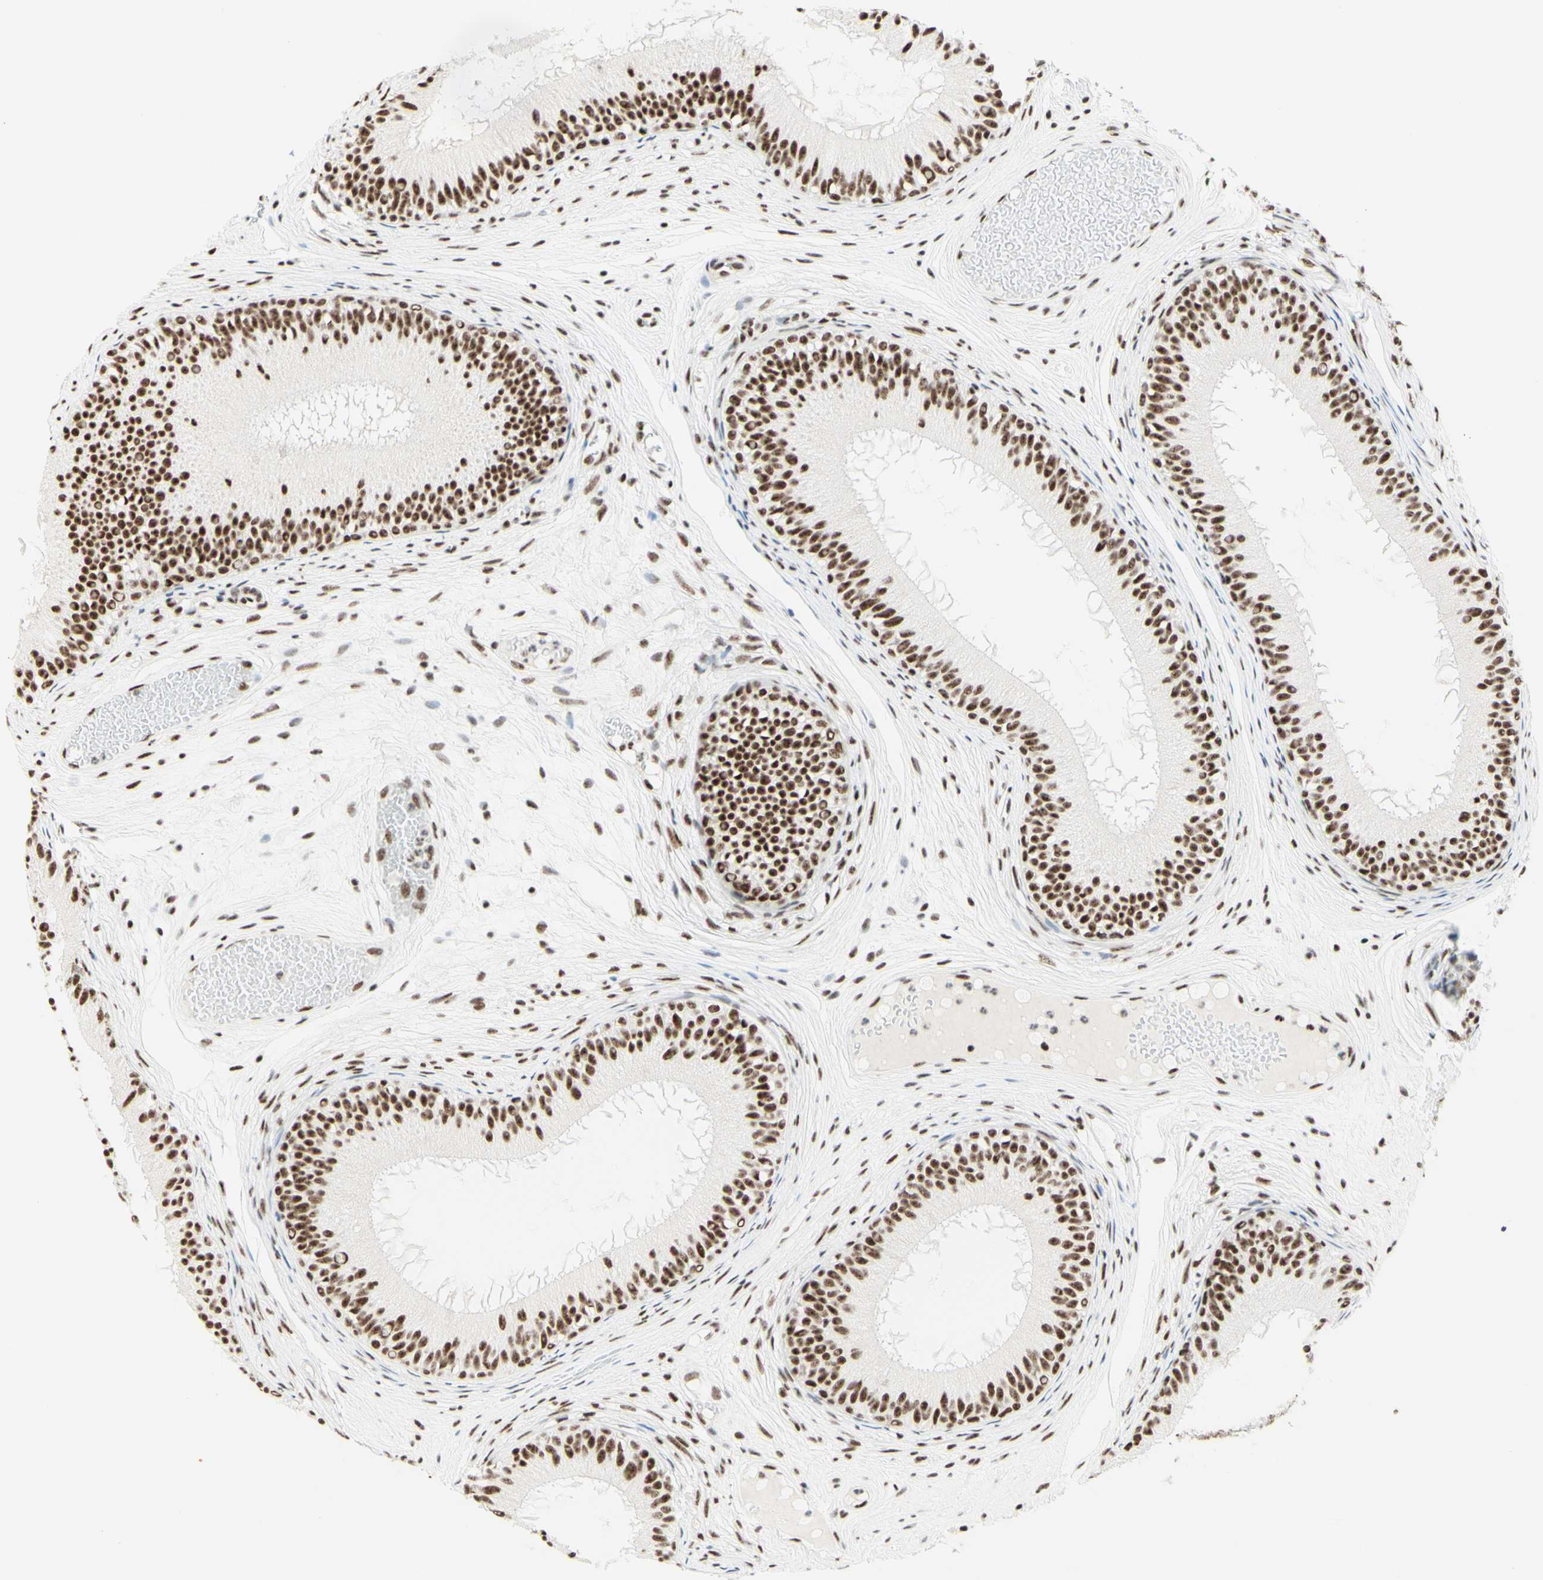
{"staining": {"intensity": "strong", "quantity": ">75%", "location": "nuclear"}, "tissue": "epididymis", "cell_type": "Glandular cells", "image_type": "normal", "snomed": [{"axis": "morphology", "description": "Normal tissue, NOS"}, {"axis": "morphology", "description": "Atrophy, NOS"}, {"axis": "topography", "description": "Testis"}, {"axis": "topography", "description": "Epididymis"}], "caption": "DAB immunohistochemical staining of normal human epididymis exhibits strong nuclear protein positivity in about >75% of glandular cells. (Brightfield microscopy of DAB IHC at high magnification).", "gene": "WTAP", "patient": {"sex": "male", "age": 18}}